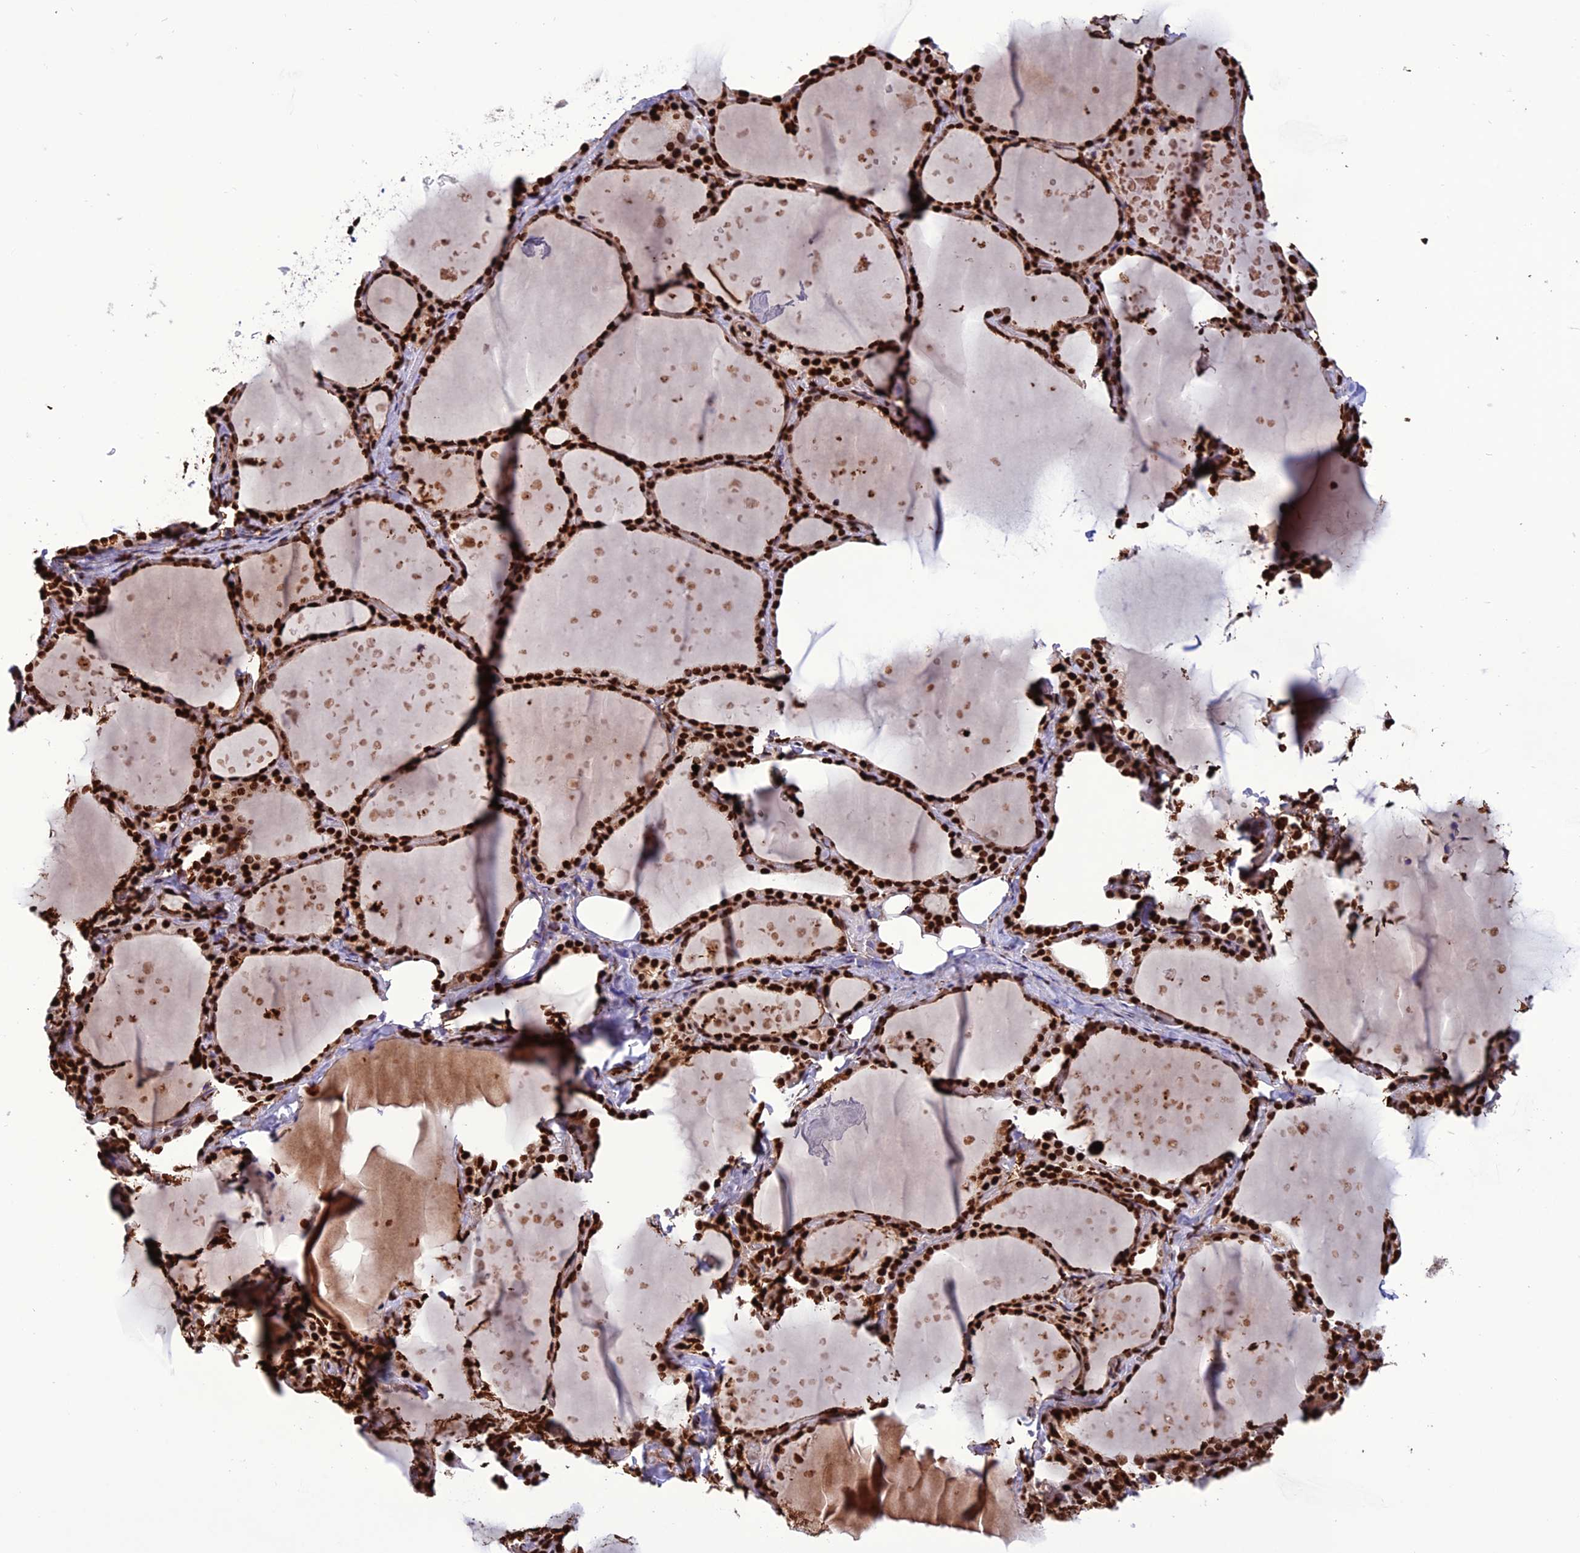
{"staining": {"intensity": "strong", "quantity": ">75%", "location": "cytoplasmic/membranous,nuclear"}, "tissue": "thyroid gland", "cell_type": "Glandular cells", "image_type": "normal", "snomed": [{"axis": "morphology", "description": "Normal tissue, NOS"}, {"axis": "topography", "description": "Thyroid gland"}], "caption": "Immunohistochemical staining of benign thyroid gland shows >75% levels of strong cytoplasmic/membranous,nuclear protein expression in about >75% of glandular cells.", "gene": "INO80E", "patient": {"sex": "female", "age": 44}}